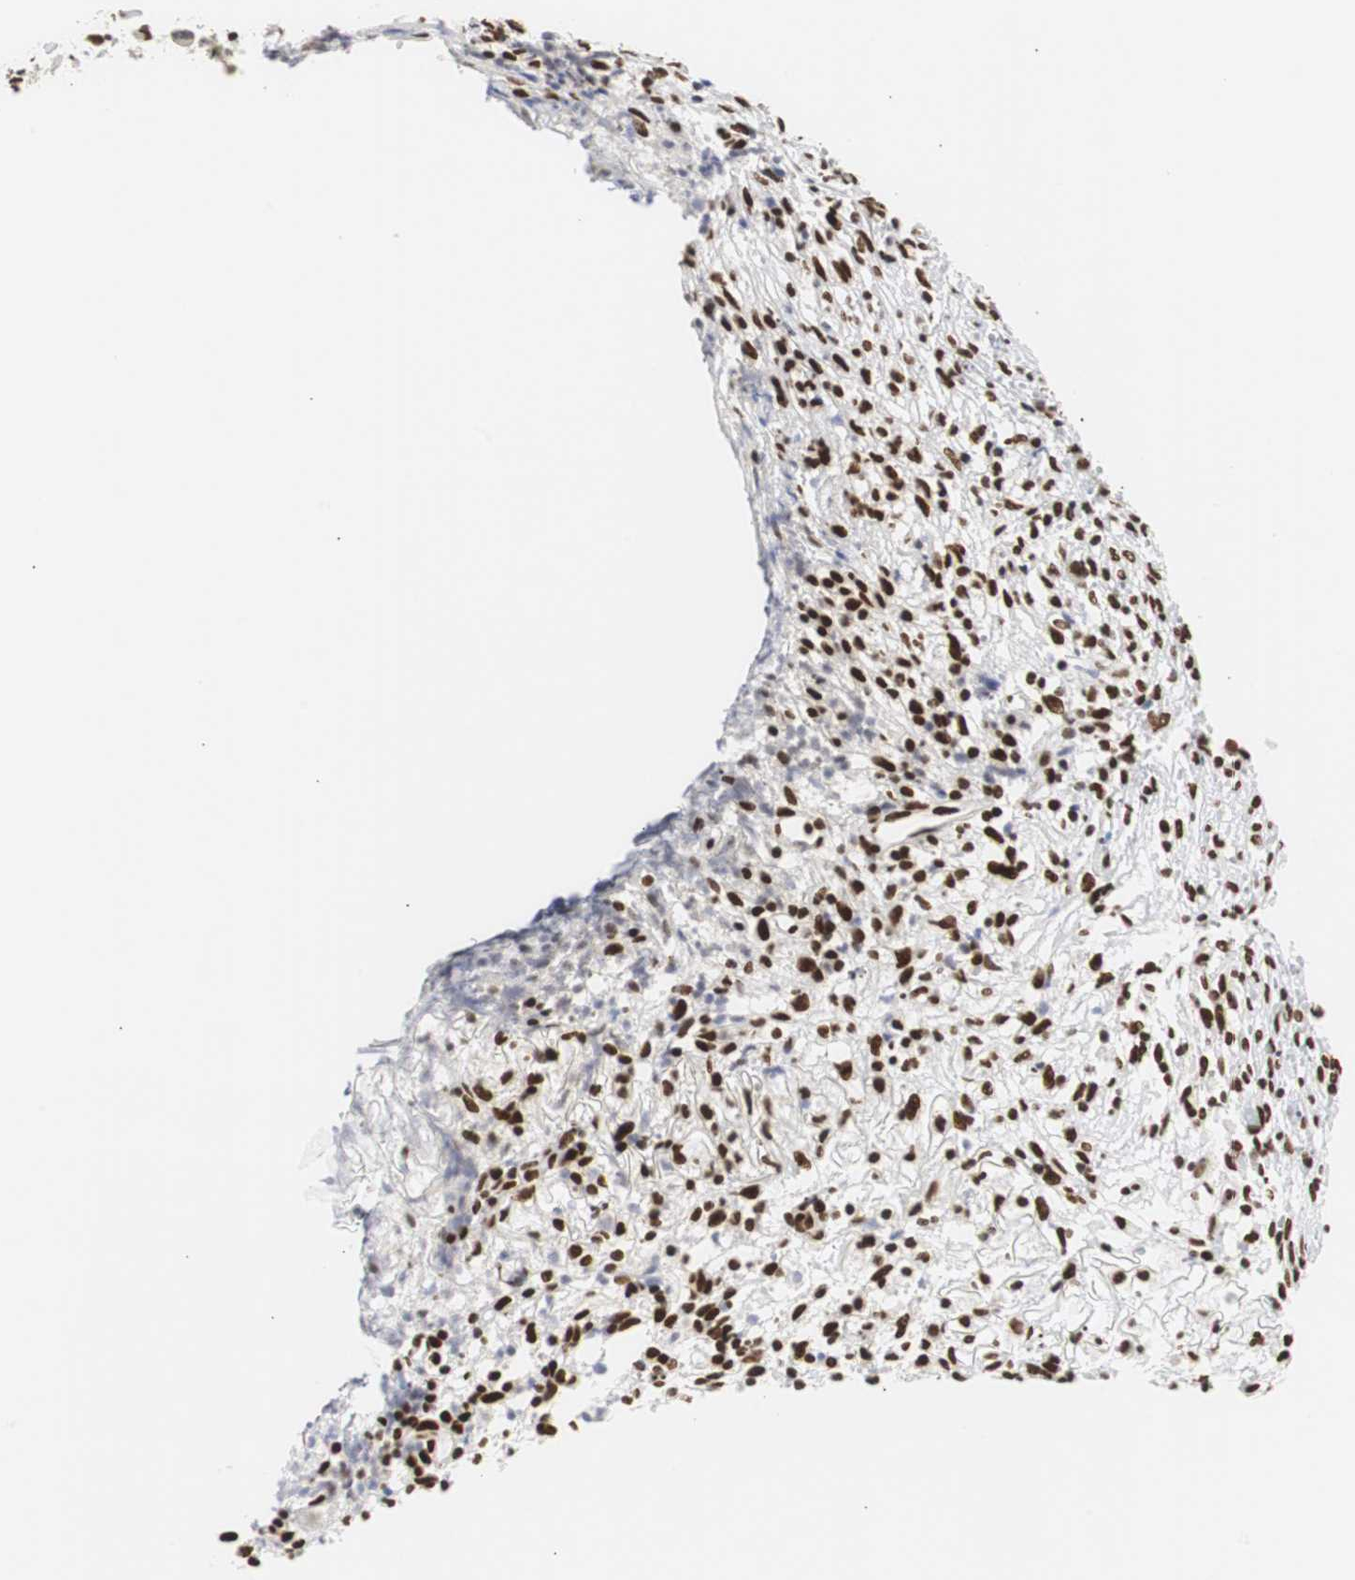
{"staining": {"intensity": "strong", "quantity": ">75%", "location": "nuclear"}, "tissue": "ovarian cancer", "cell_type": "Tumor cells", "image_type": "cancer", "snomed": [{"axis": "morphology", "description": "Carcinoma, endometroid"}, {"axis": "topography", "description": "Ovary"}], "caption": "Approximately >75% of tumor cells in human endometroid carcinoma (ovarian) display strong nuclear protein staining as visualized by brown immunohistochemical staining.", "gene": "HNRNPH2", "patient": {"sex": "female", "age": 42}}